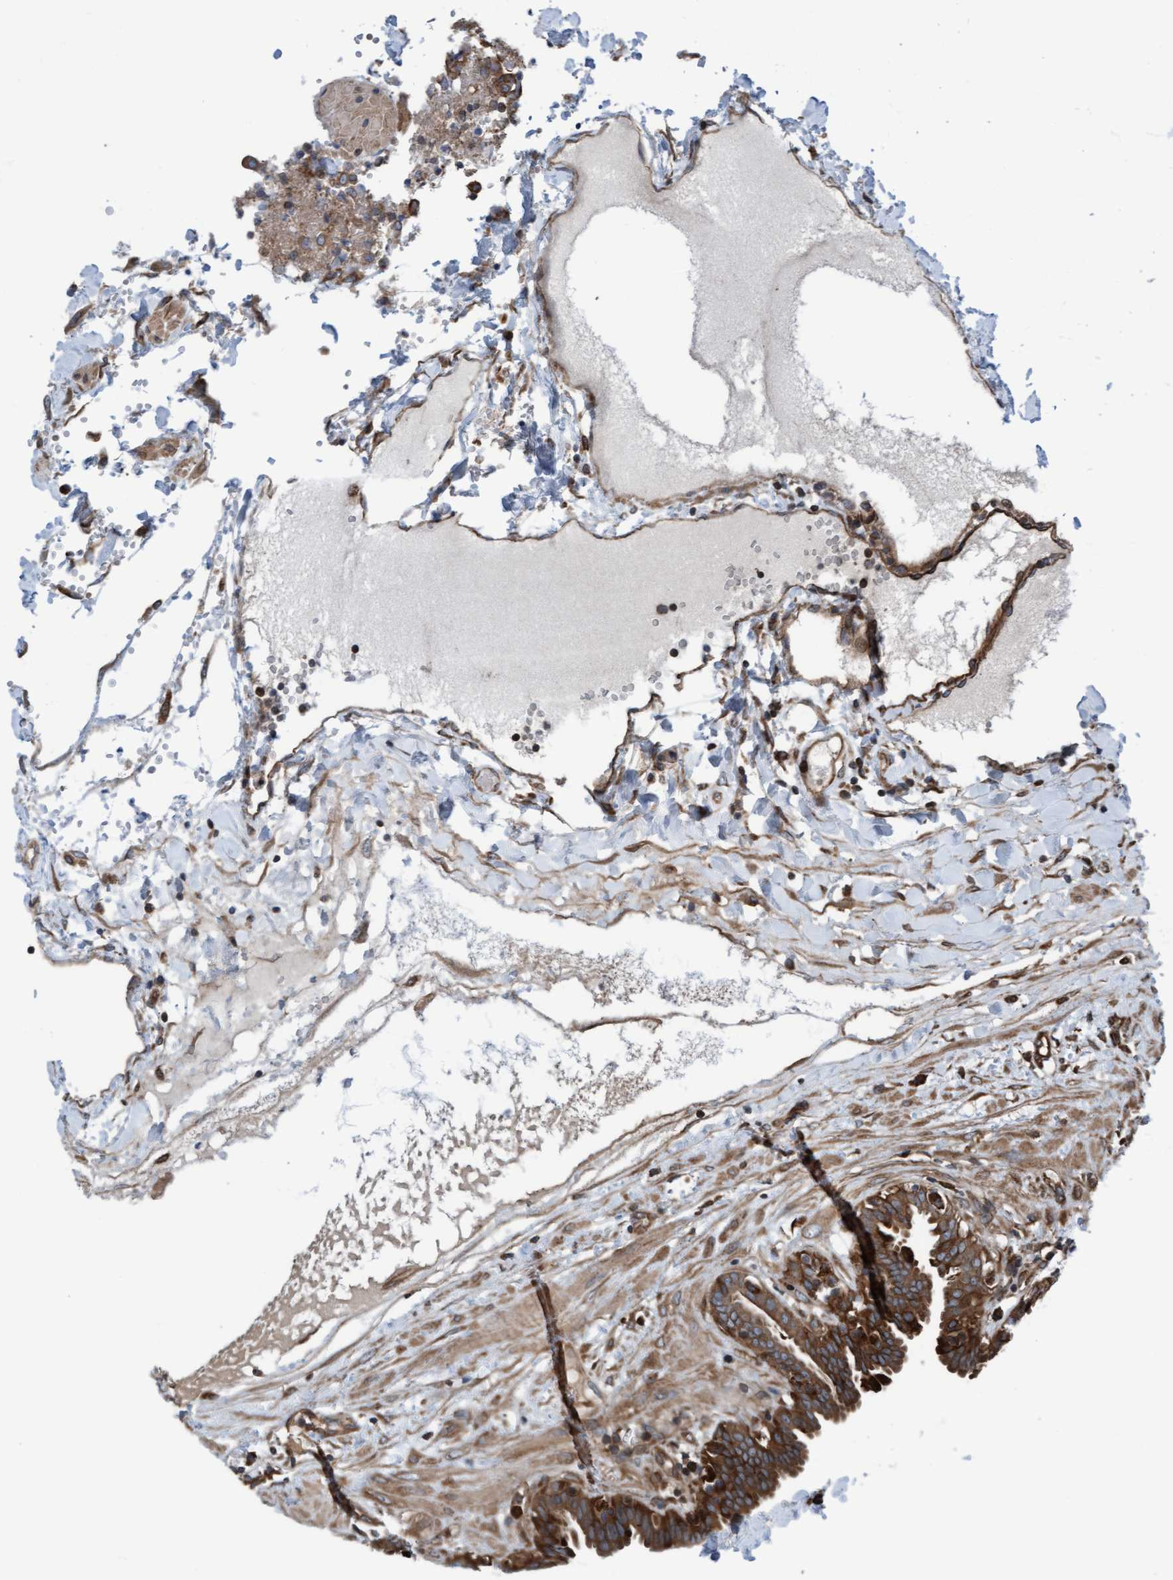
{"staining": {"intensity": "moderate", "quantity": ">75%", "location": "cytoplasmic/membranous"}, "tissue": "fallopian tube", "cell_type": "Glandular cells", "image_type": "normal", "snomed": [{"axis": "morphology", "description": "Normal tissue, NOS"}, {"axis": "topography", "description": "Fallopian tube"}, {"axis": "topography", "description": "Placenta"}], "caption": "Glandular cells show moderate cytoplasmic/membranous staining in approximately >75% of cells in unremarkable fallopian tube. (DAB (3,3'-diaminobenzidine) = brown stain, brightfield microscopy at high magnification).", "gene": "RAP1GAP2", "patient": {"sex": "female", "age": 32}}